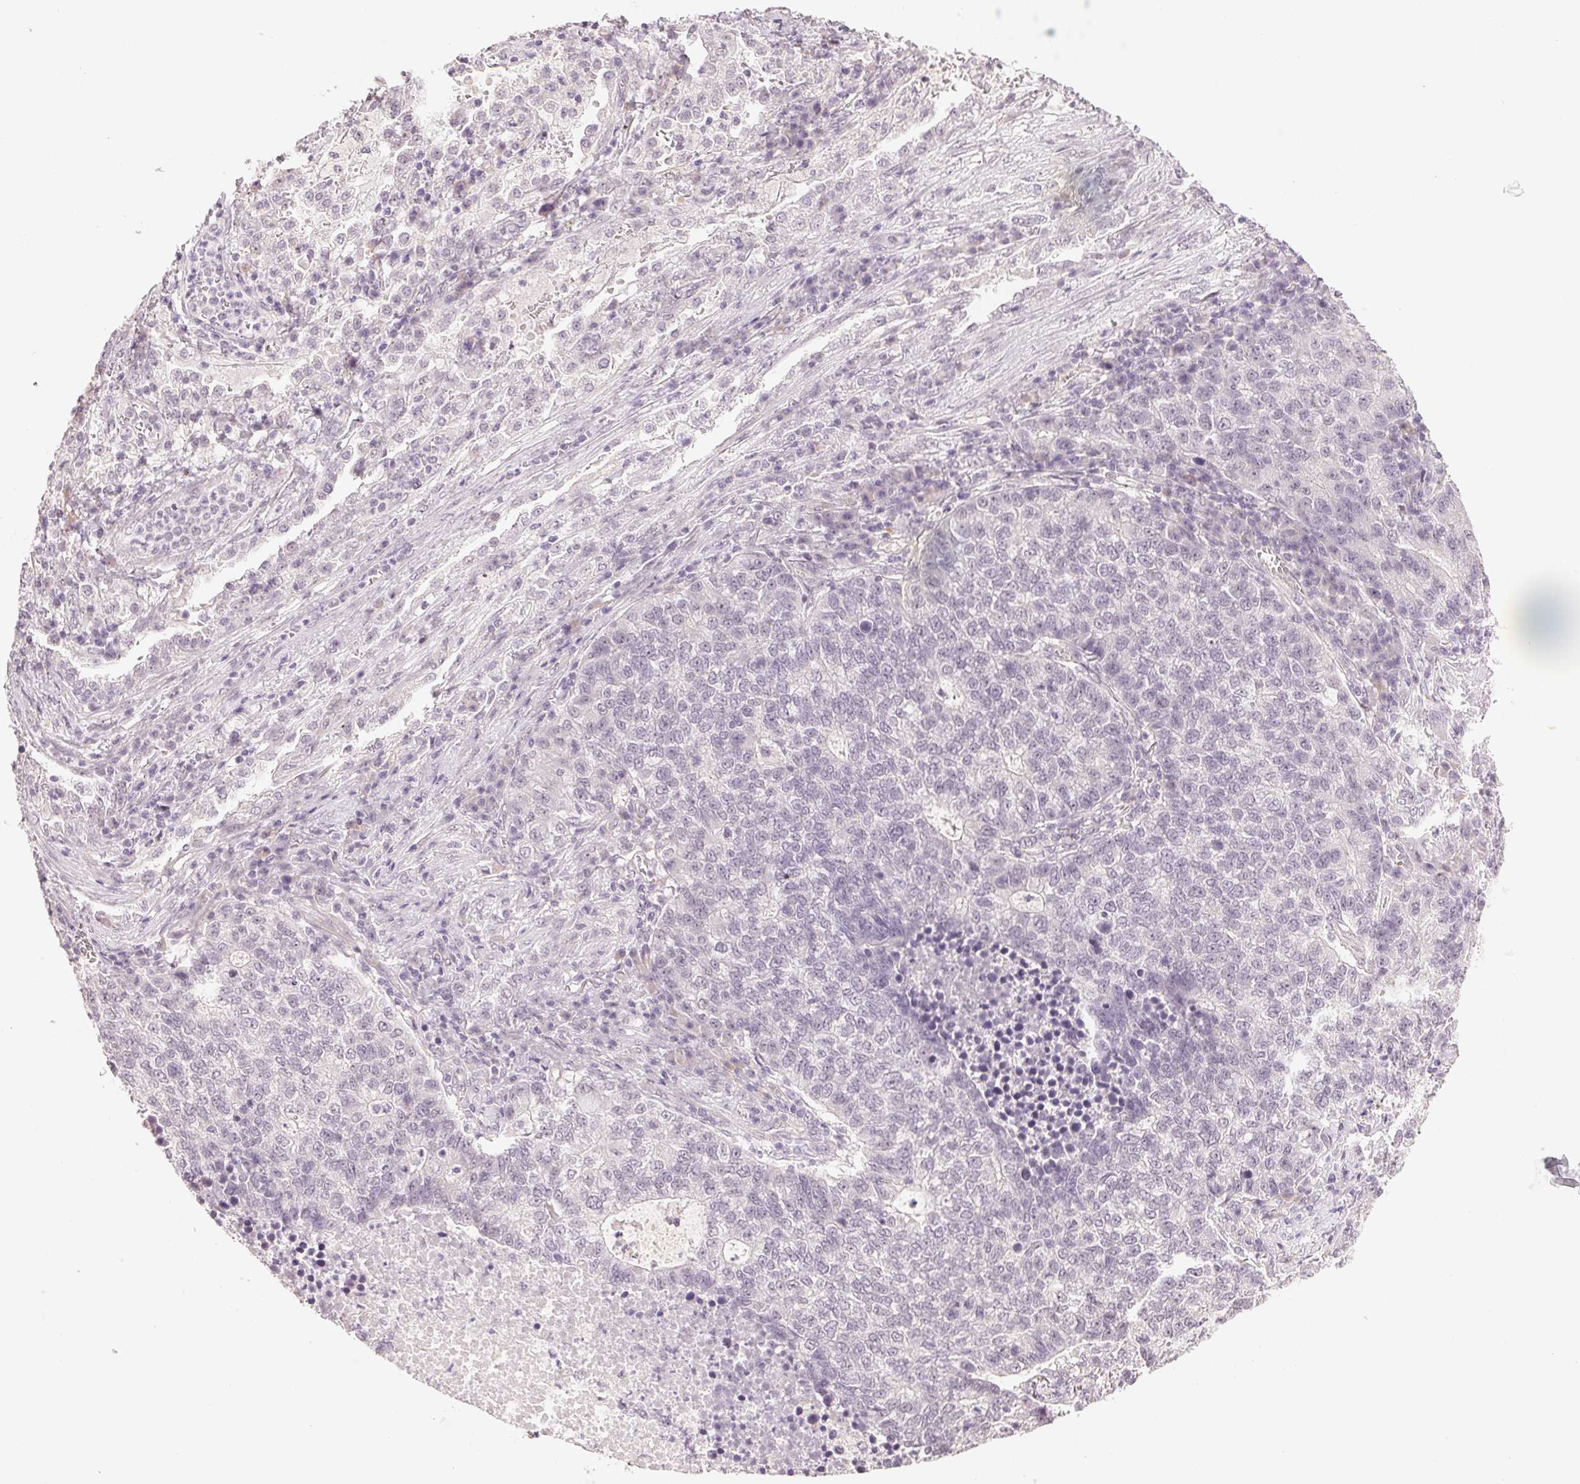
{"staining": {"intensity": "negative", "quantity": "none", "location": "none"}, "tissue": "lung cancer", "cell_type": "Tumor cells", "image_type": "cancer", "snomed": [{"axis": "morphology", "description": "Adenocarcinoma, NOS"}, {"axis": "topography", "description": "Lung"}], "caption": "This photomicrograph is of lung cancer stained with IHC to label a protein in brown with the nuclei are counter-stained blue. There is no staining in tumor cells.", "gene": "PLCB1", "patient": {"sex": "male", "age": 57}}